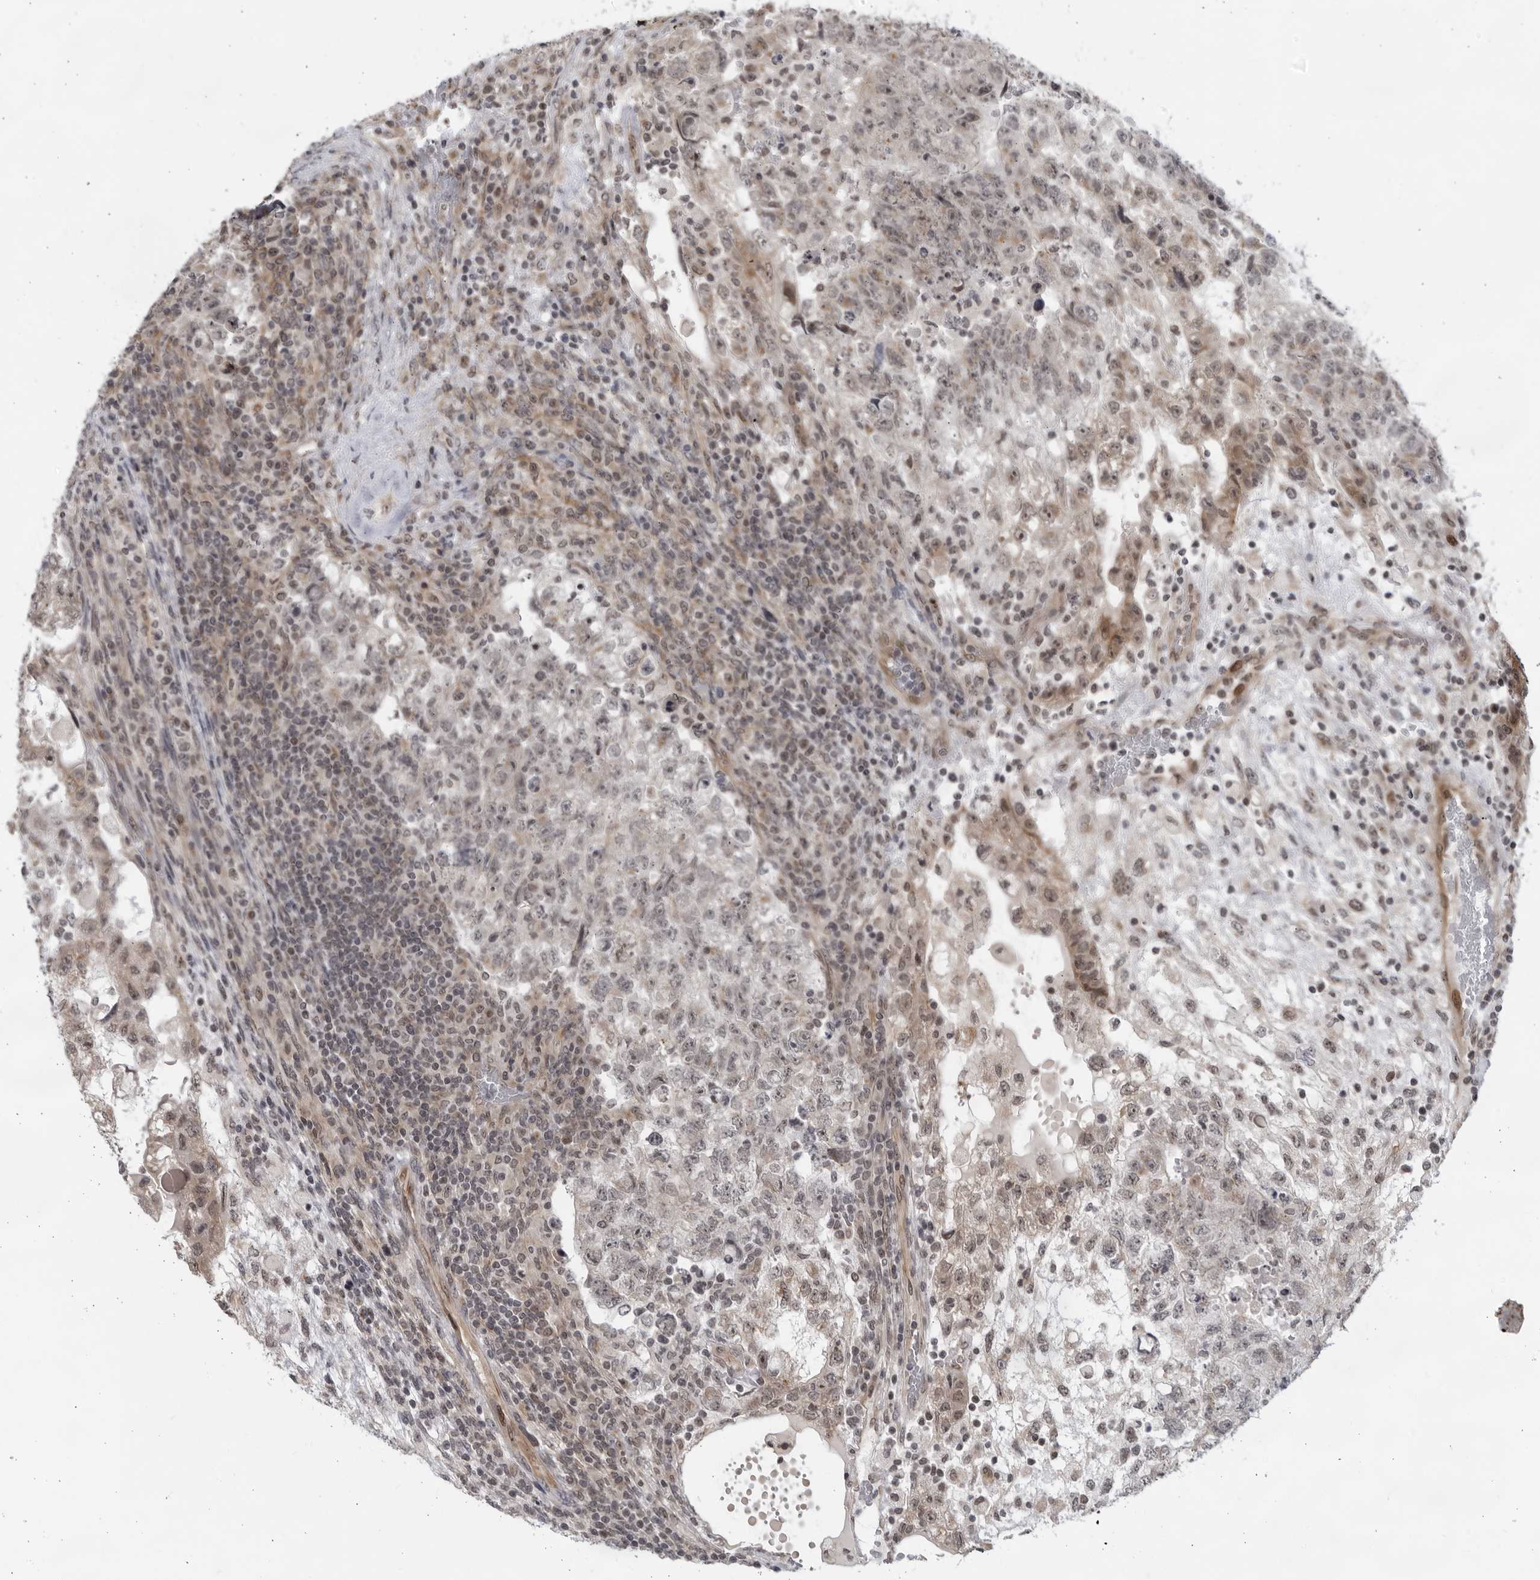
{"staining": {"intensity": "moderate", "quantity": "<25%", "location": "cytoplasmic/membranous,nuclear"}, "tissue": "testis cancer", "cell_type": "Tumor cells", "image_type": "cancer", "snomed": [{"axis": "morphology", "description": "Carcinoma, Embryonal, NOS"}, {"axis": "topography", "description": "Testis"}], "caption": "High-magnification brightfield microscopy of testis cancer stained with DAB (3,3'-diaminobenzidine) (brown) and counterstained with hematoxylin (blue). tumor cells exhibit moderate cytoplasmic/membranous and nuclear expression is present in about<25% of cells.", "gene": "ITGB3BP", "patient": {"sex": "male", "age": 36}}